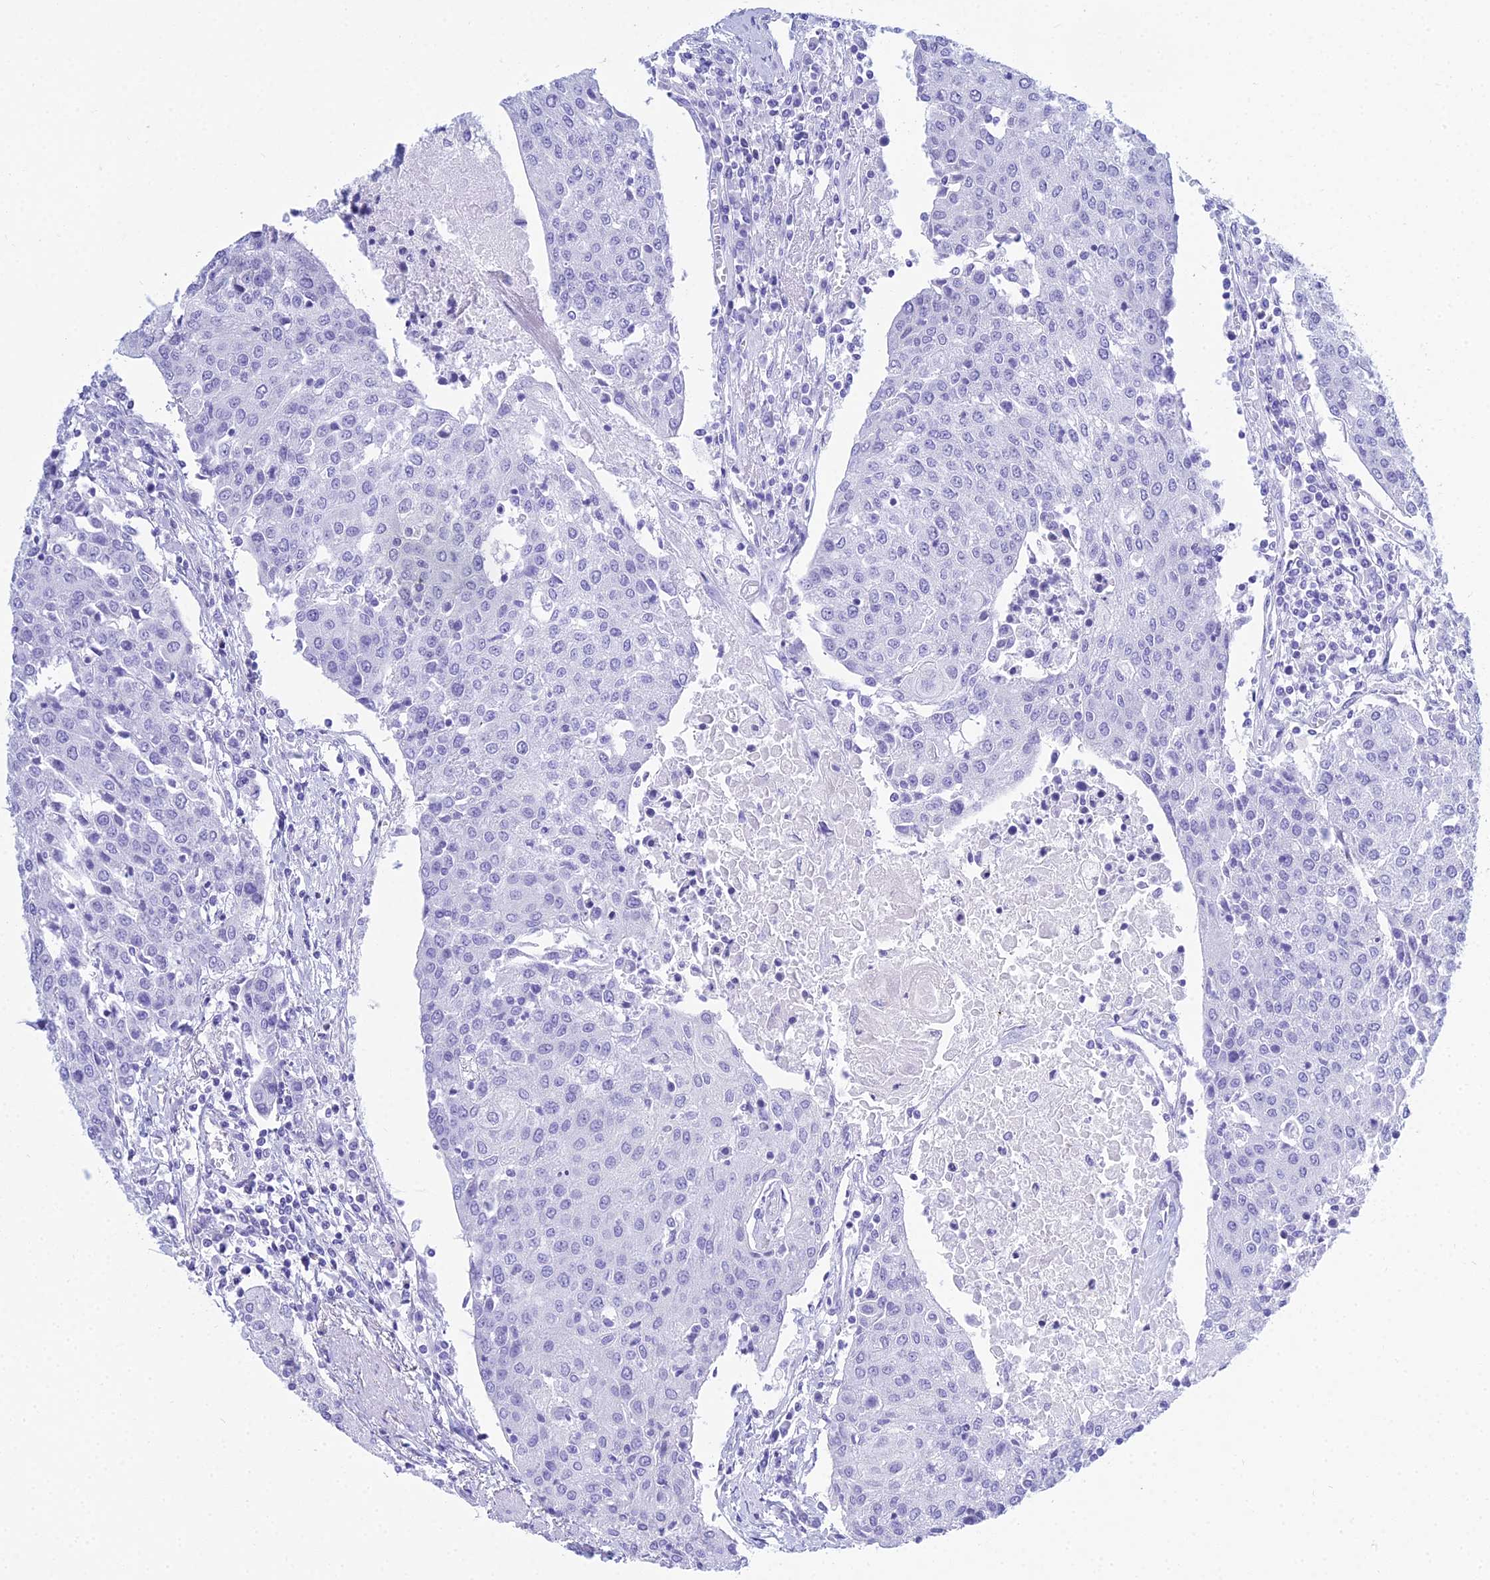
{"staining": {"intensity": "negative", "quantity": "none", "location": "none"}, "tissue": "urothelial cancer", "cell_type": "Tumor cells", "image_type": "cancer", "snomed": [{"axis": "morphology", "description": "Urothelial carcinoma, High grade"}, {"axis": "topography", "description": "Urinary bladder"}], "caption": "There is no significant expression in tumor cells of urothelial cancer.", "gene": "PATE4", "patient": {"sex": "female", "age": 85}}